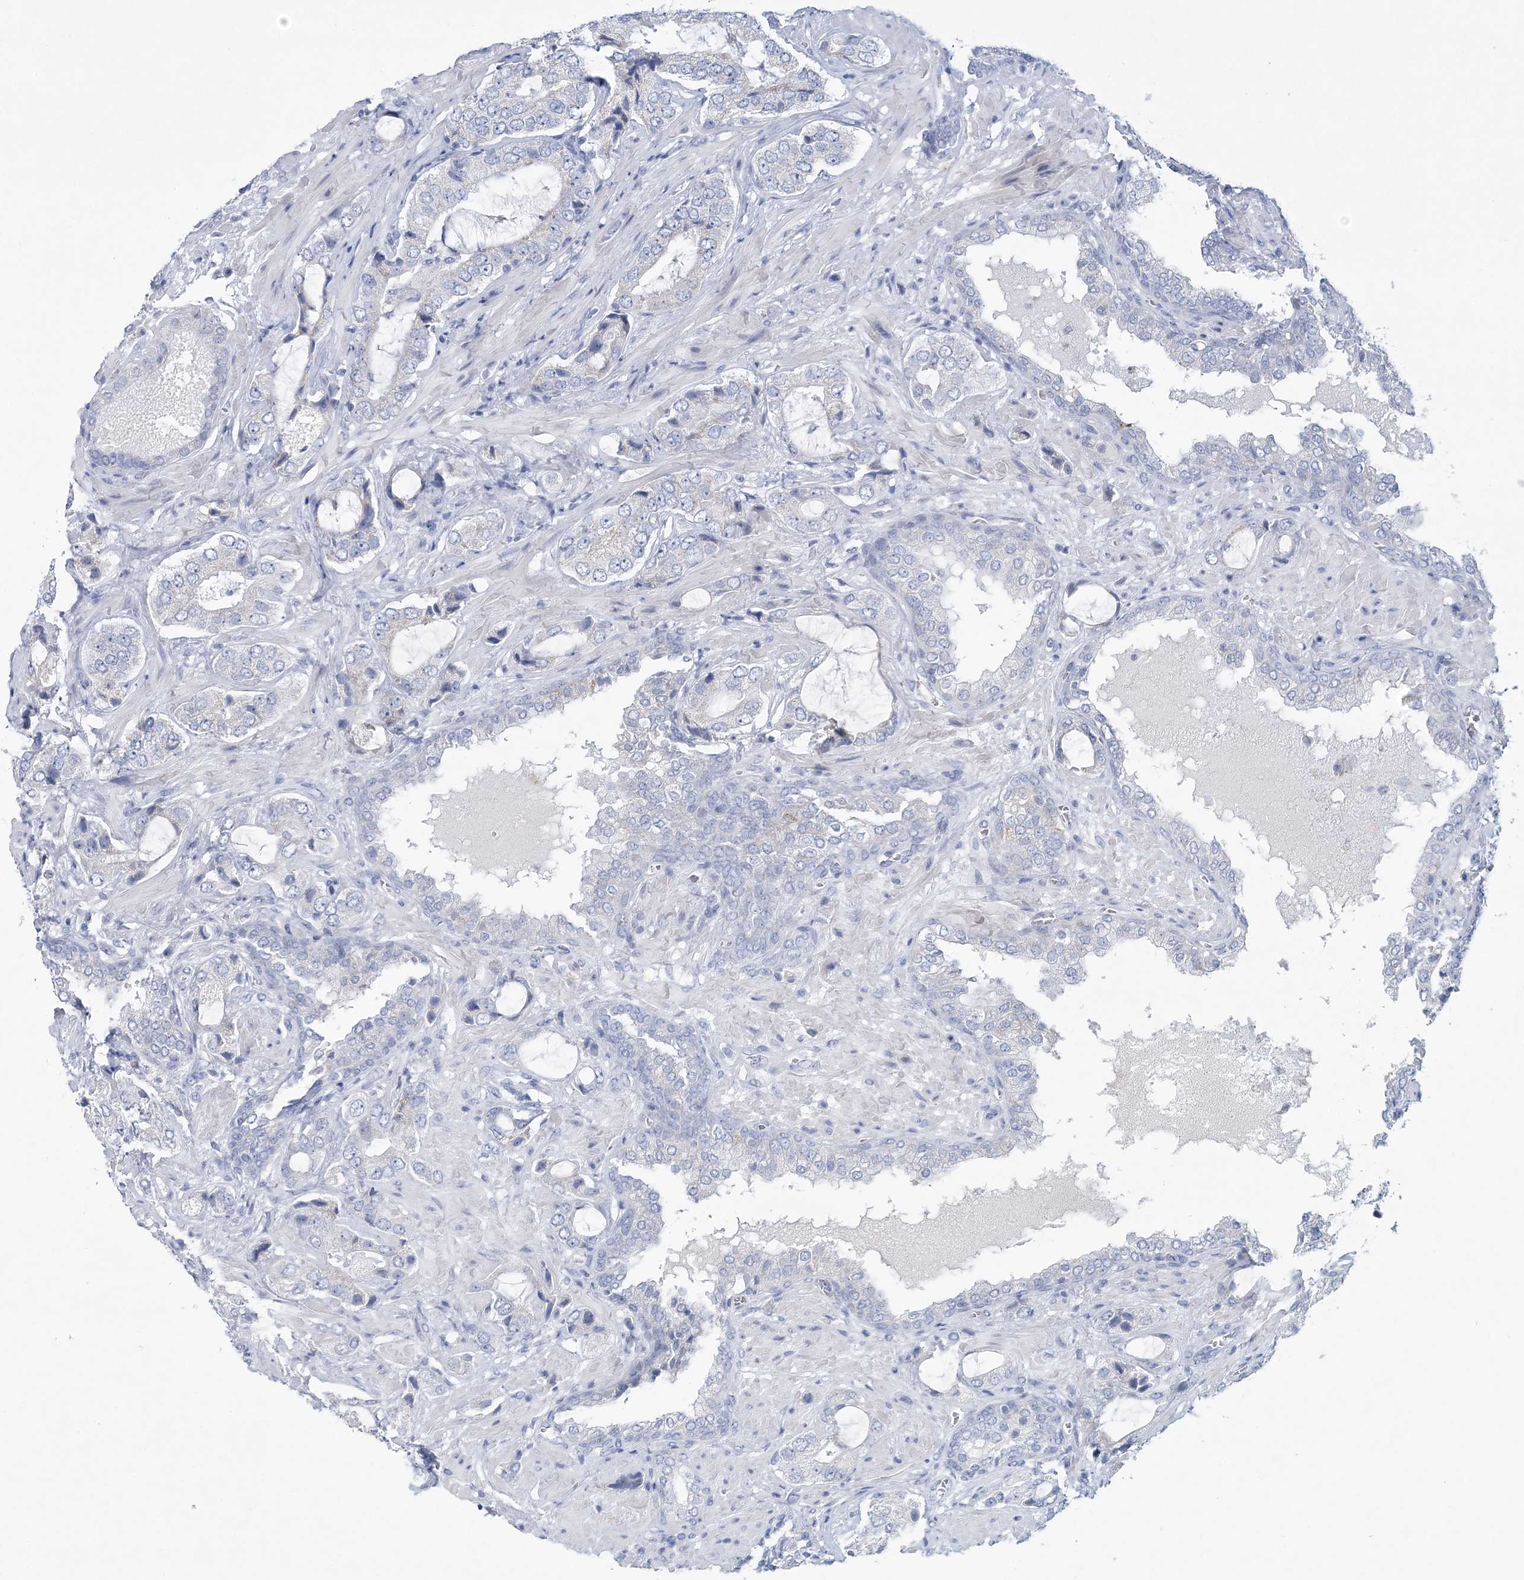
{"staining": {"intensity": "negative", "quantity": "none", "location": "none"}, "tissue": "prostate cancer", "cell_type": "Tumor cells", "image_type": "cancer", "snomed": [{"axis": "morphology", "description": "Normal tissue, NOS"}, {"axis": "morphology", "description": "Adenocarcinoma, High grade"}, {"axis": "topography", "description": "Prostate"}, {"axis": "topography", "description": "Peripheral nerve tissue"}], "caption": "This image is of prostate cancer stained with immunohistochemistry to label a protein in brown with the nuclei are counter-stained blue. There is no expression in tumor cells. (DAB (3,3'-diaminobenzidine) immunohistochemistry, high magnification).", "gene": "NIPAL1", "patient": {"sex": "male", "age": 59}}